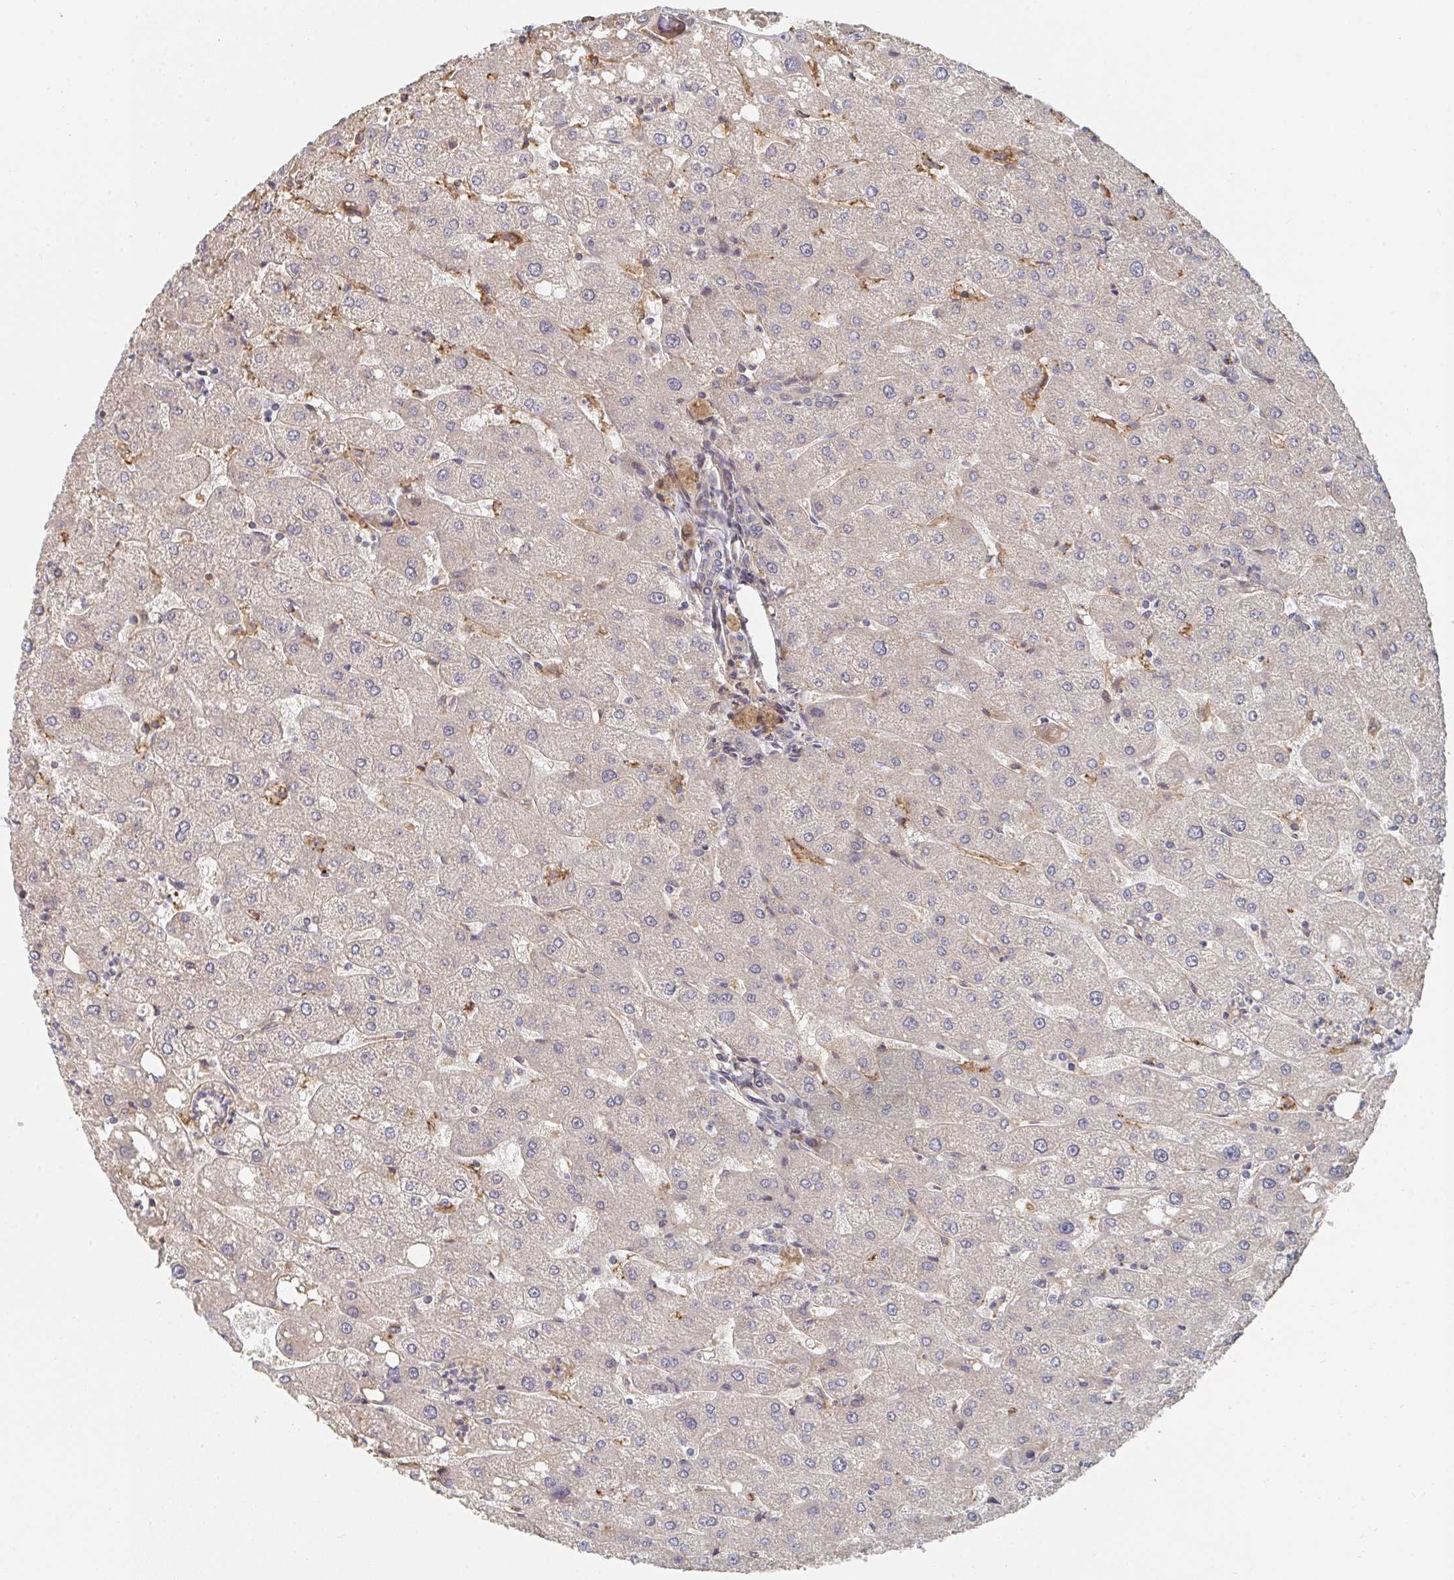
{"staining": {"intensity": "negative", "quantity": "none", "location": "none"}, "tissue": "liver", "cell_type": "Cholangiocytes", "image_type": "normal", "snomed": [{"axis": "morphology", "description": "Normal tissue, NOS"}, {"axis": "topography", "description": "Liver"}], "caption": "DAB immunohistochemical staining of benign human liver displays no significant staining in cholangiocytes.", "gene": "PTEN", "patient": {"sex": "male", "age": 67}}